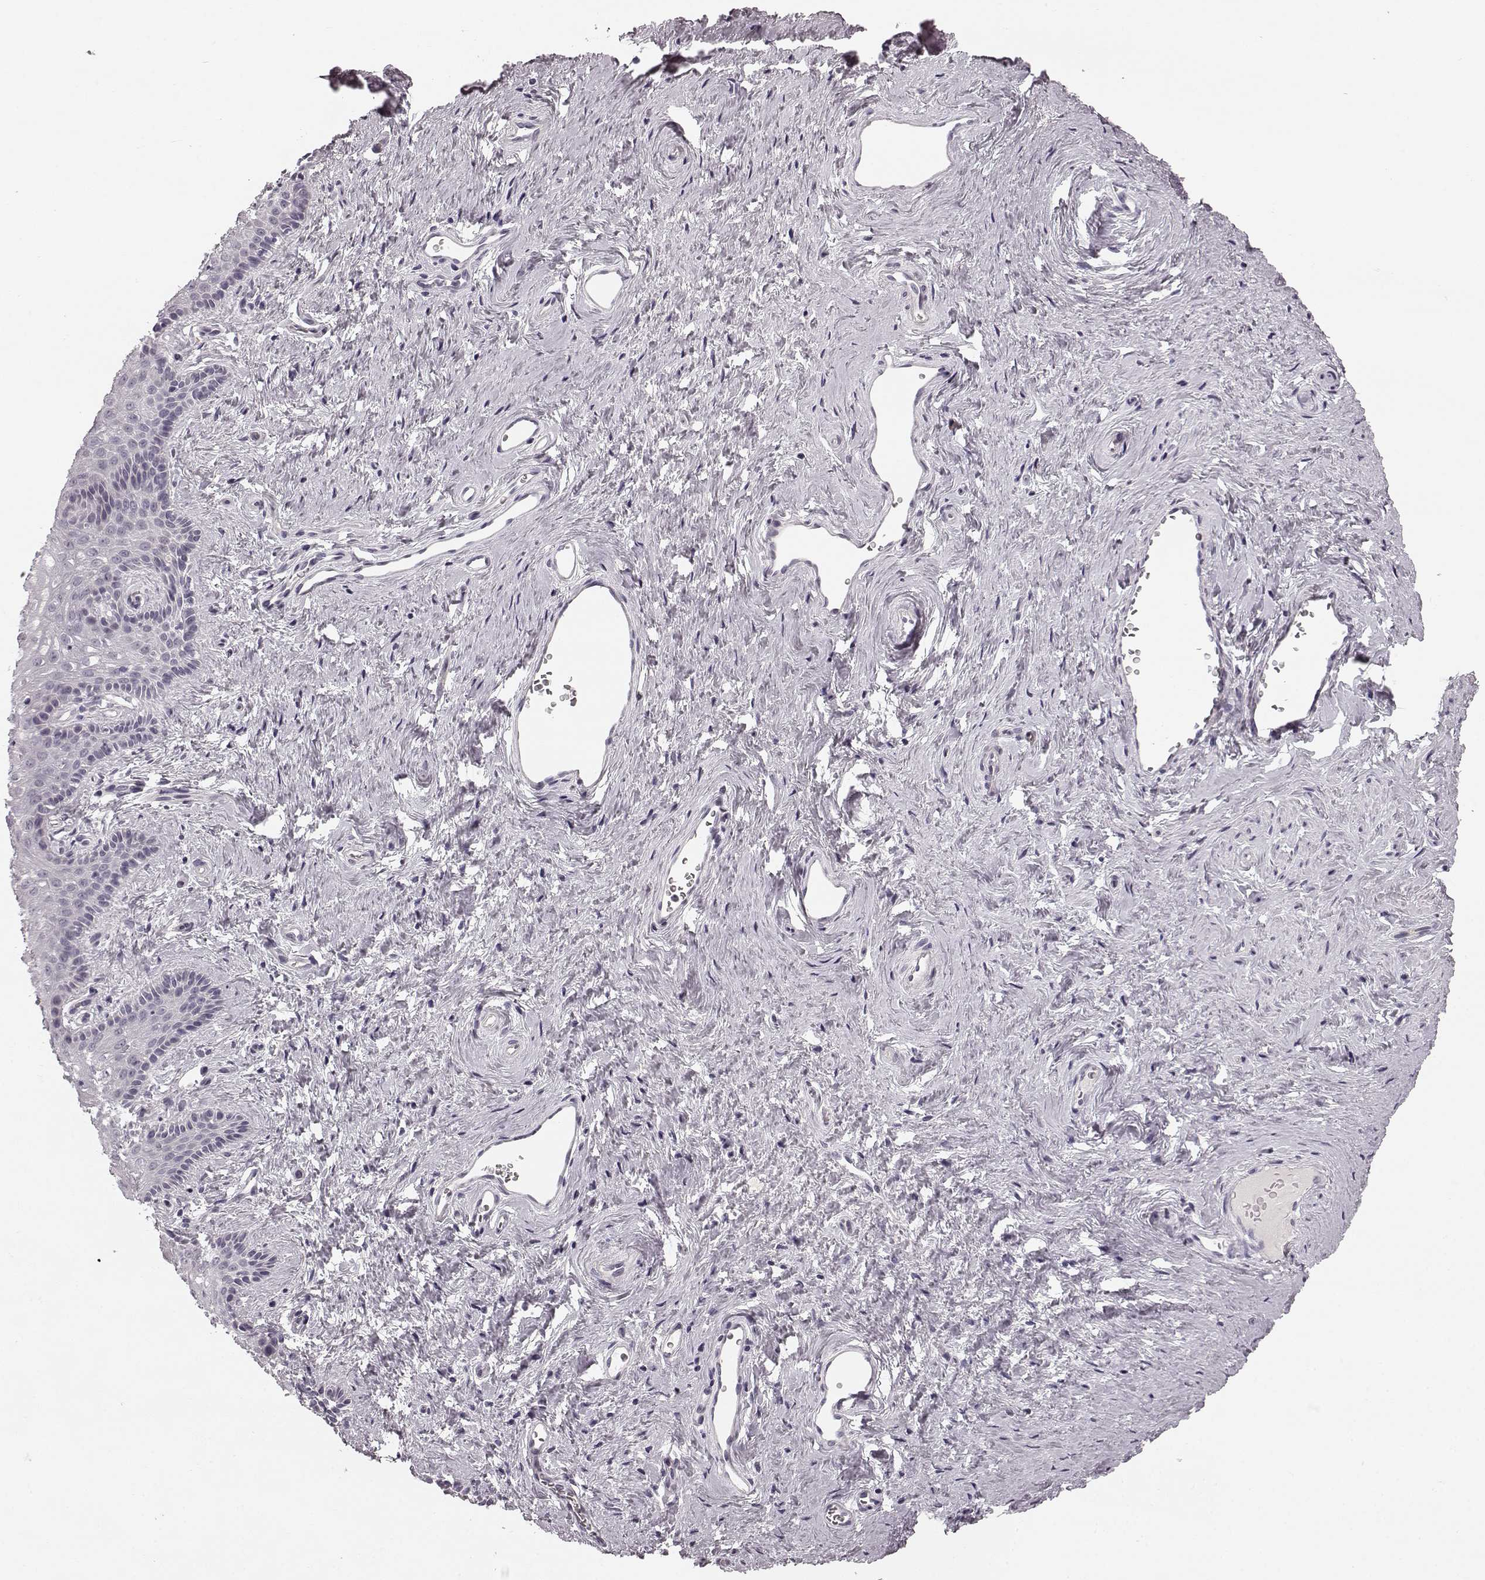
{"staining": {"intensity": "negative", "quantity": "none", "location": "none"}, "tissue": "vagina", "cell_type": "Squamous epithelial cells", "image_type": "normal", "snomed": [{"axis": "morphology", "description": "Normal tissue, NOS"}, {"axis": "topography", "description": "Vagina"}], "caption": "Immunohistochemistry (IHC) of unremarkable human vagina shows no expression in squamous epithelial cells. (DAB immunohistochemistry (IHC) with hematoxylin counter stain).", "gene": "FAM234B", "patient": {"sex": "female", "age": 45}}